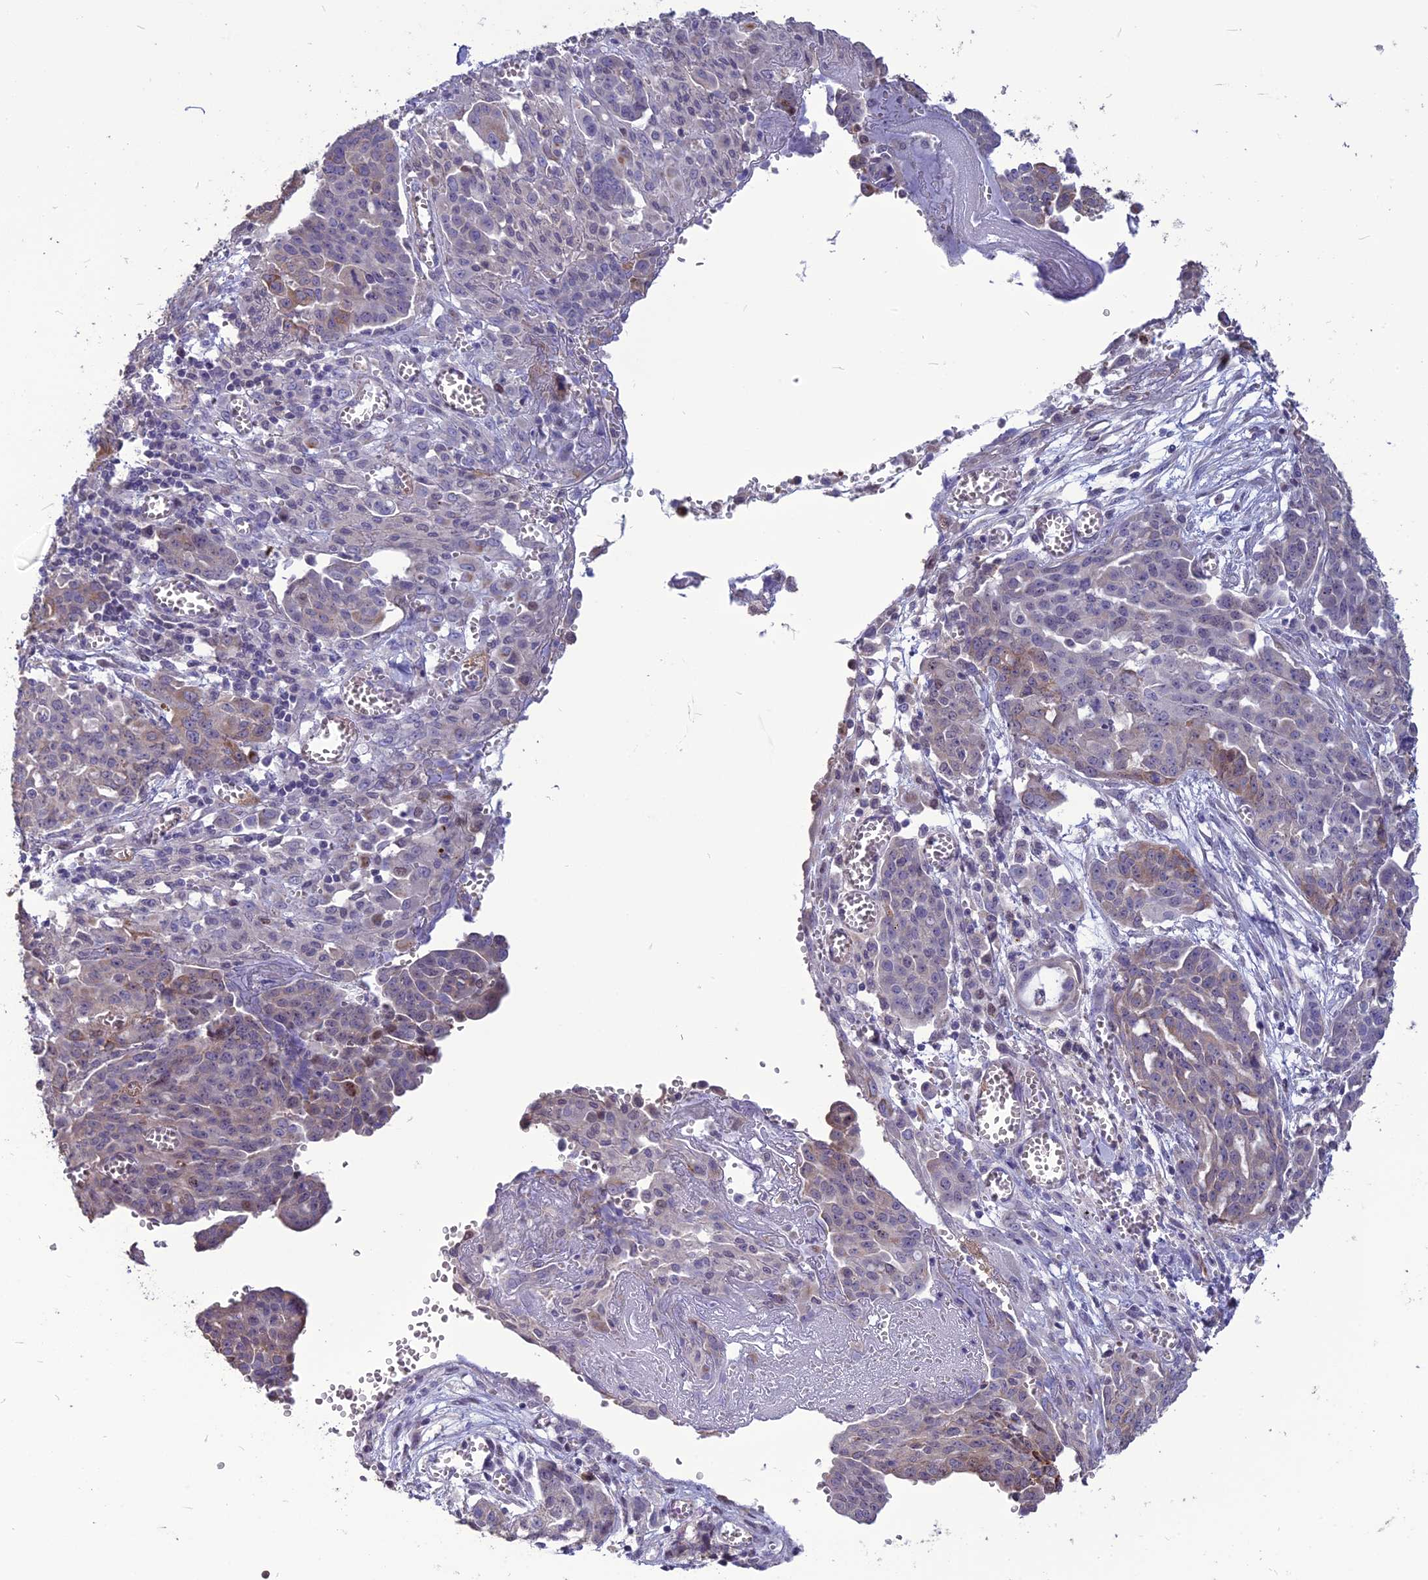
{"staining": {"intensity": "moderate", "quantity": "<25%", "location": "cytoplasmic/membranous"}, "tissue": "ovarian cancer", "cell_type": "Tumor cells", "image_type": "cancer", "snomed": [{"axis": "morphology", "description": "Cystadenocarcinoma, serous, NOS"}, {"axis": "topography", "description": "Soft tissue"}, {"axis": "topography", "description": "Ovary"}], "caption": "Ovarian cancer tissue displays moderate cytoplasmic/membranous expression in about <25% of tumor cells, visualized by immunohistochemistry.", "gene": "SPG21", "patient": {"sex": "female", "age": 57}}